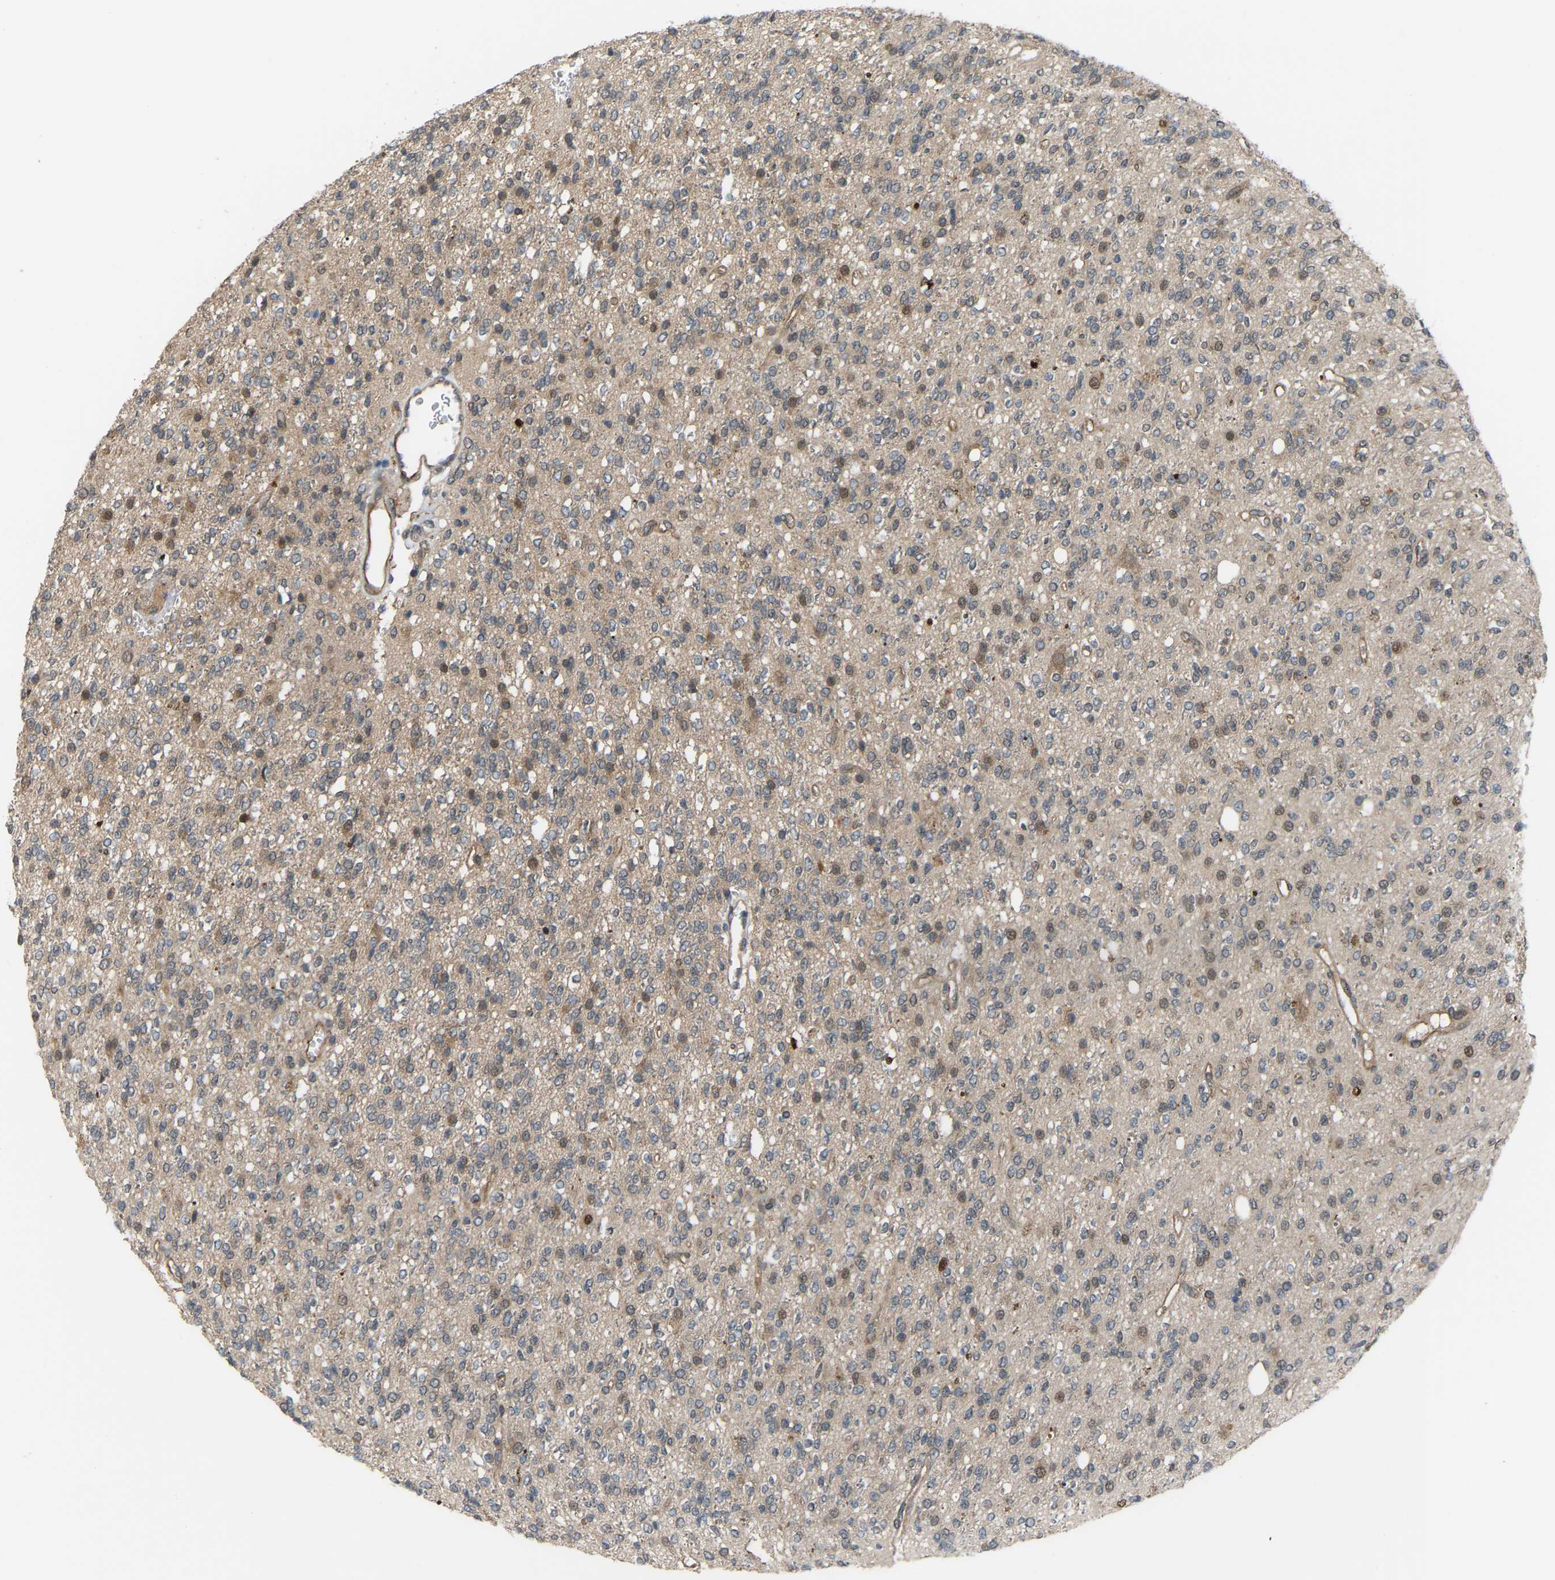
{"staining": {"intensity": "weak", "quantity": "25%-75%", "location": "cytoplasmic/membranous"}, "tissue": "glioma", "cell_type": "Tumor cells", "image_type": "cancer", "snomed": [{"axis": "morphology", "description": "Glioma, malignant, High grade"}, {"axis": "topography", "description": "Brain"}], "caption": "Weak cytoplasmic/membranous staining is identified in approximately 25%-75% of tumor cells in glioma.", "gene": "CROT", "patient": {"sex": "male", "age": 34}}